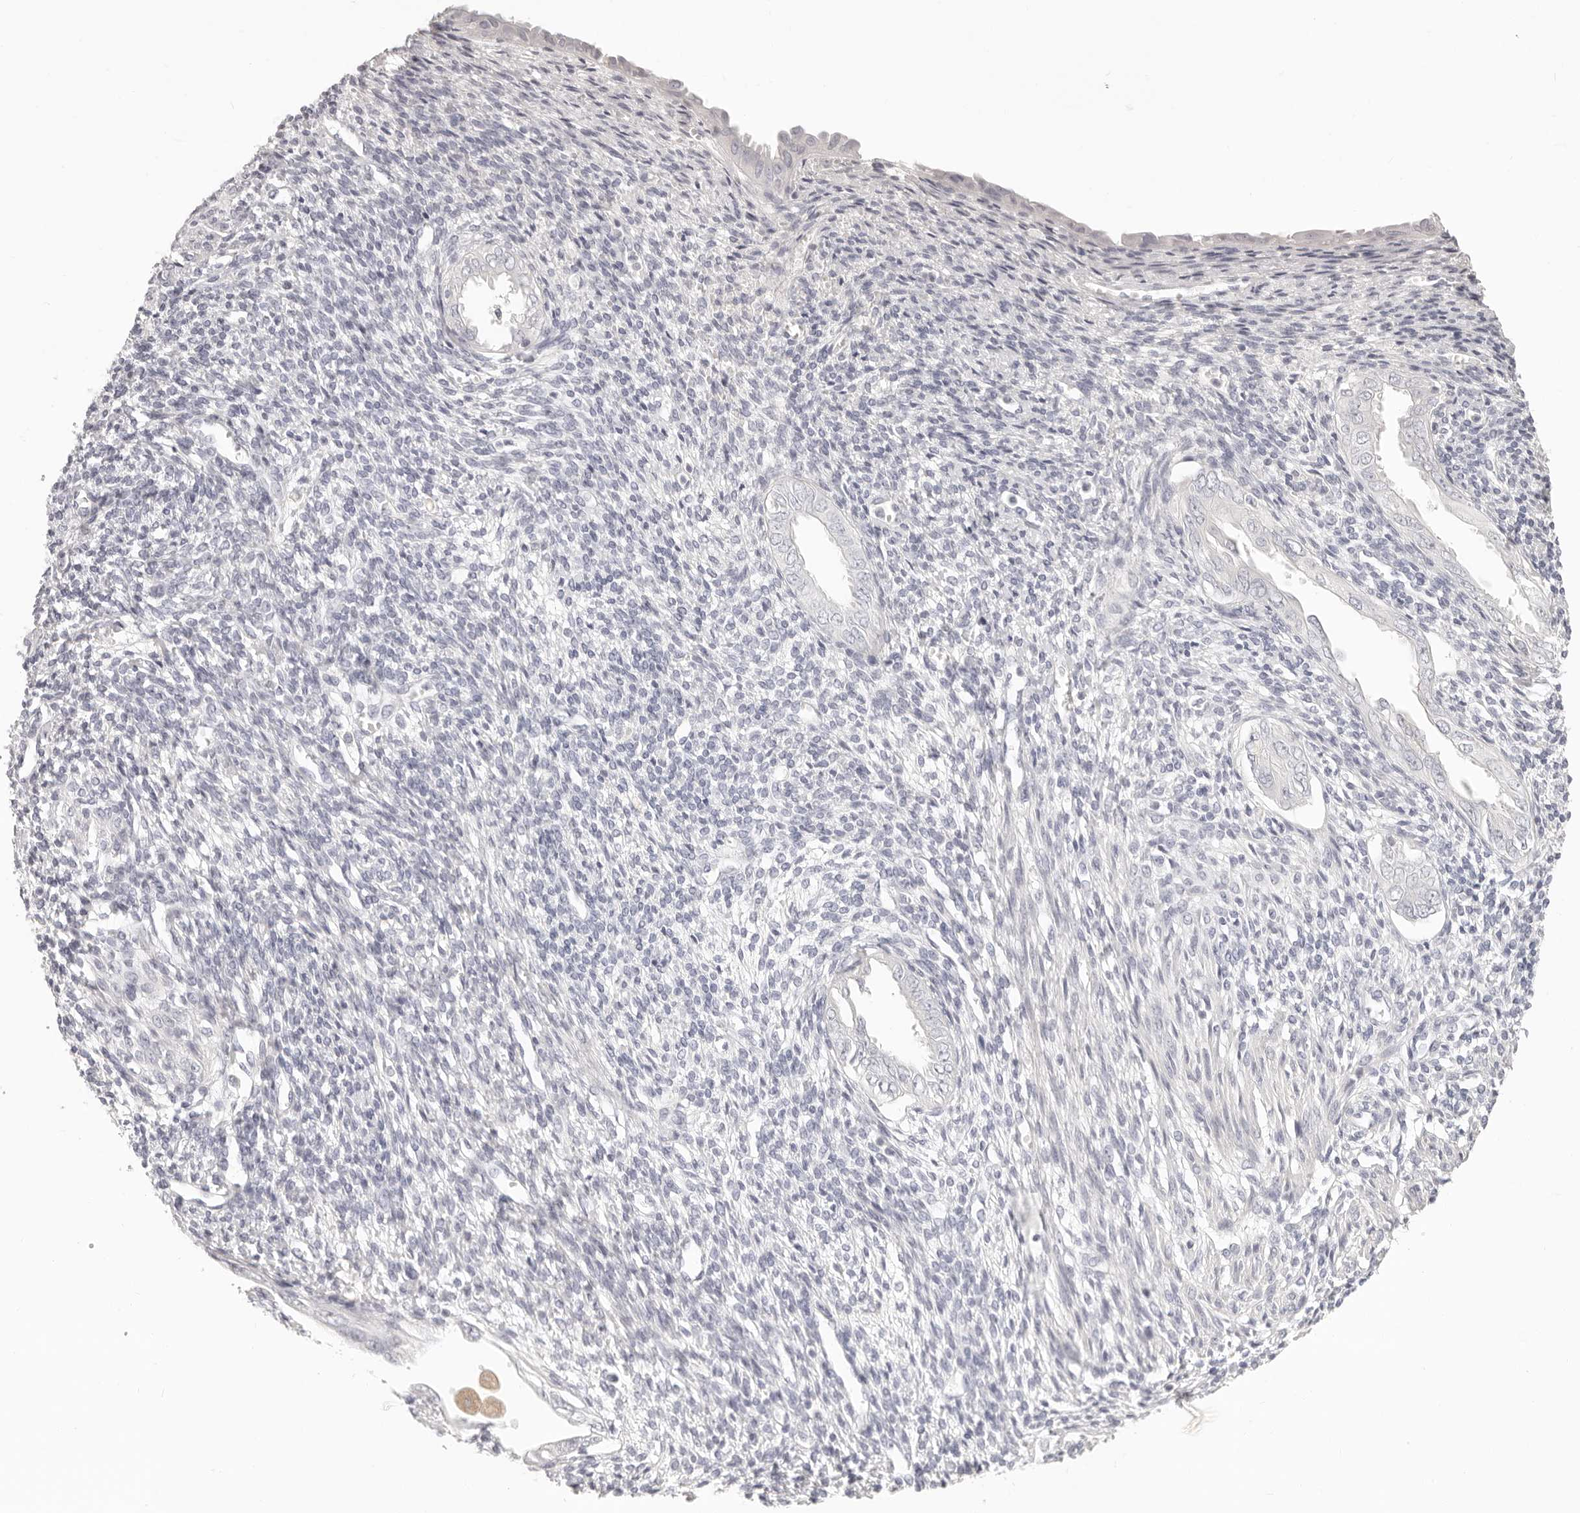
{"staining": {"intensity": "negative", "quantity": "none", "location": "none"}, "tissue": "endometrium", "cell_type": "Cells in endometrial stroma", "image_type": "normal", "snomed": [{"axis": "morphology", "description": "Normal tissue, NOS"}, {"axis": "topography", "description": "Endometrium"}], "caption": "The immunohistochemistry micrograph has no significant positivity in cells in endometrial stroma of endometrium.", "gene": "FABP1", "patient": {"sex": "female", "age": 66}}